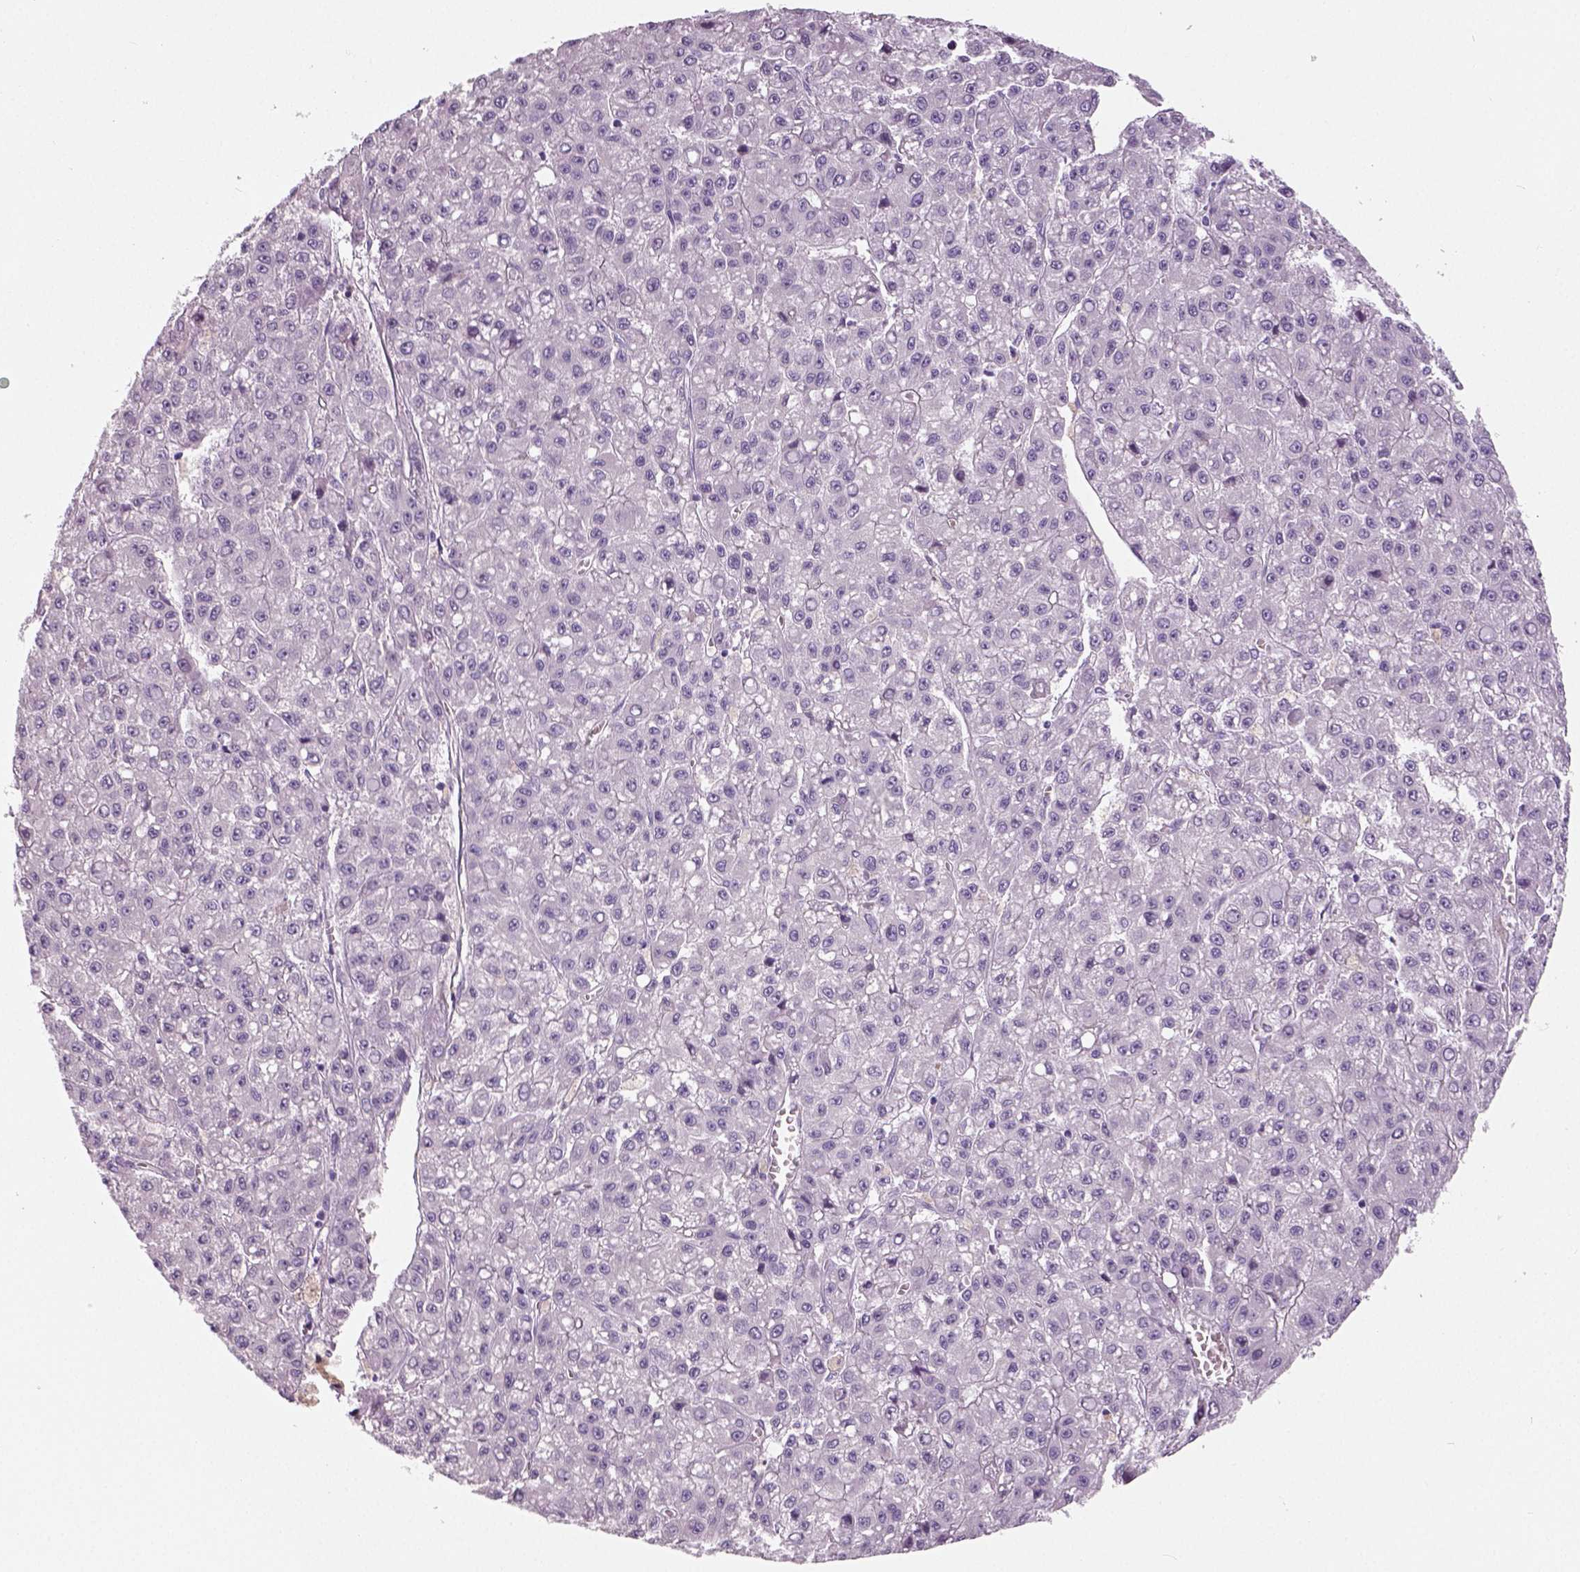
{"staining": {"intensity": "negative", "quantity": "none", "location": "none"}, "tissue": "liver cancer", "cell_type": "Tumor cells", "image_type": "cancer", "snomed": [{"axis": "morphology", "description": "Carcinoma, Hepatocellular, NOS"}, {"axis": "topography", "description": "Liver"}], "caption": "Tumor cells show no significant expression in hepatocellular carcinoma (liver). (Stains: DAB immunohistochemistry with hematoxylin counter stain, Microscopy: brightfield microscopy at high magnification).", "gene": "TSPAN7", "patient": {"sex": "male", "age": 70}}